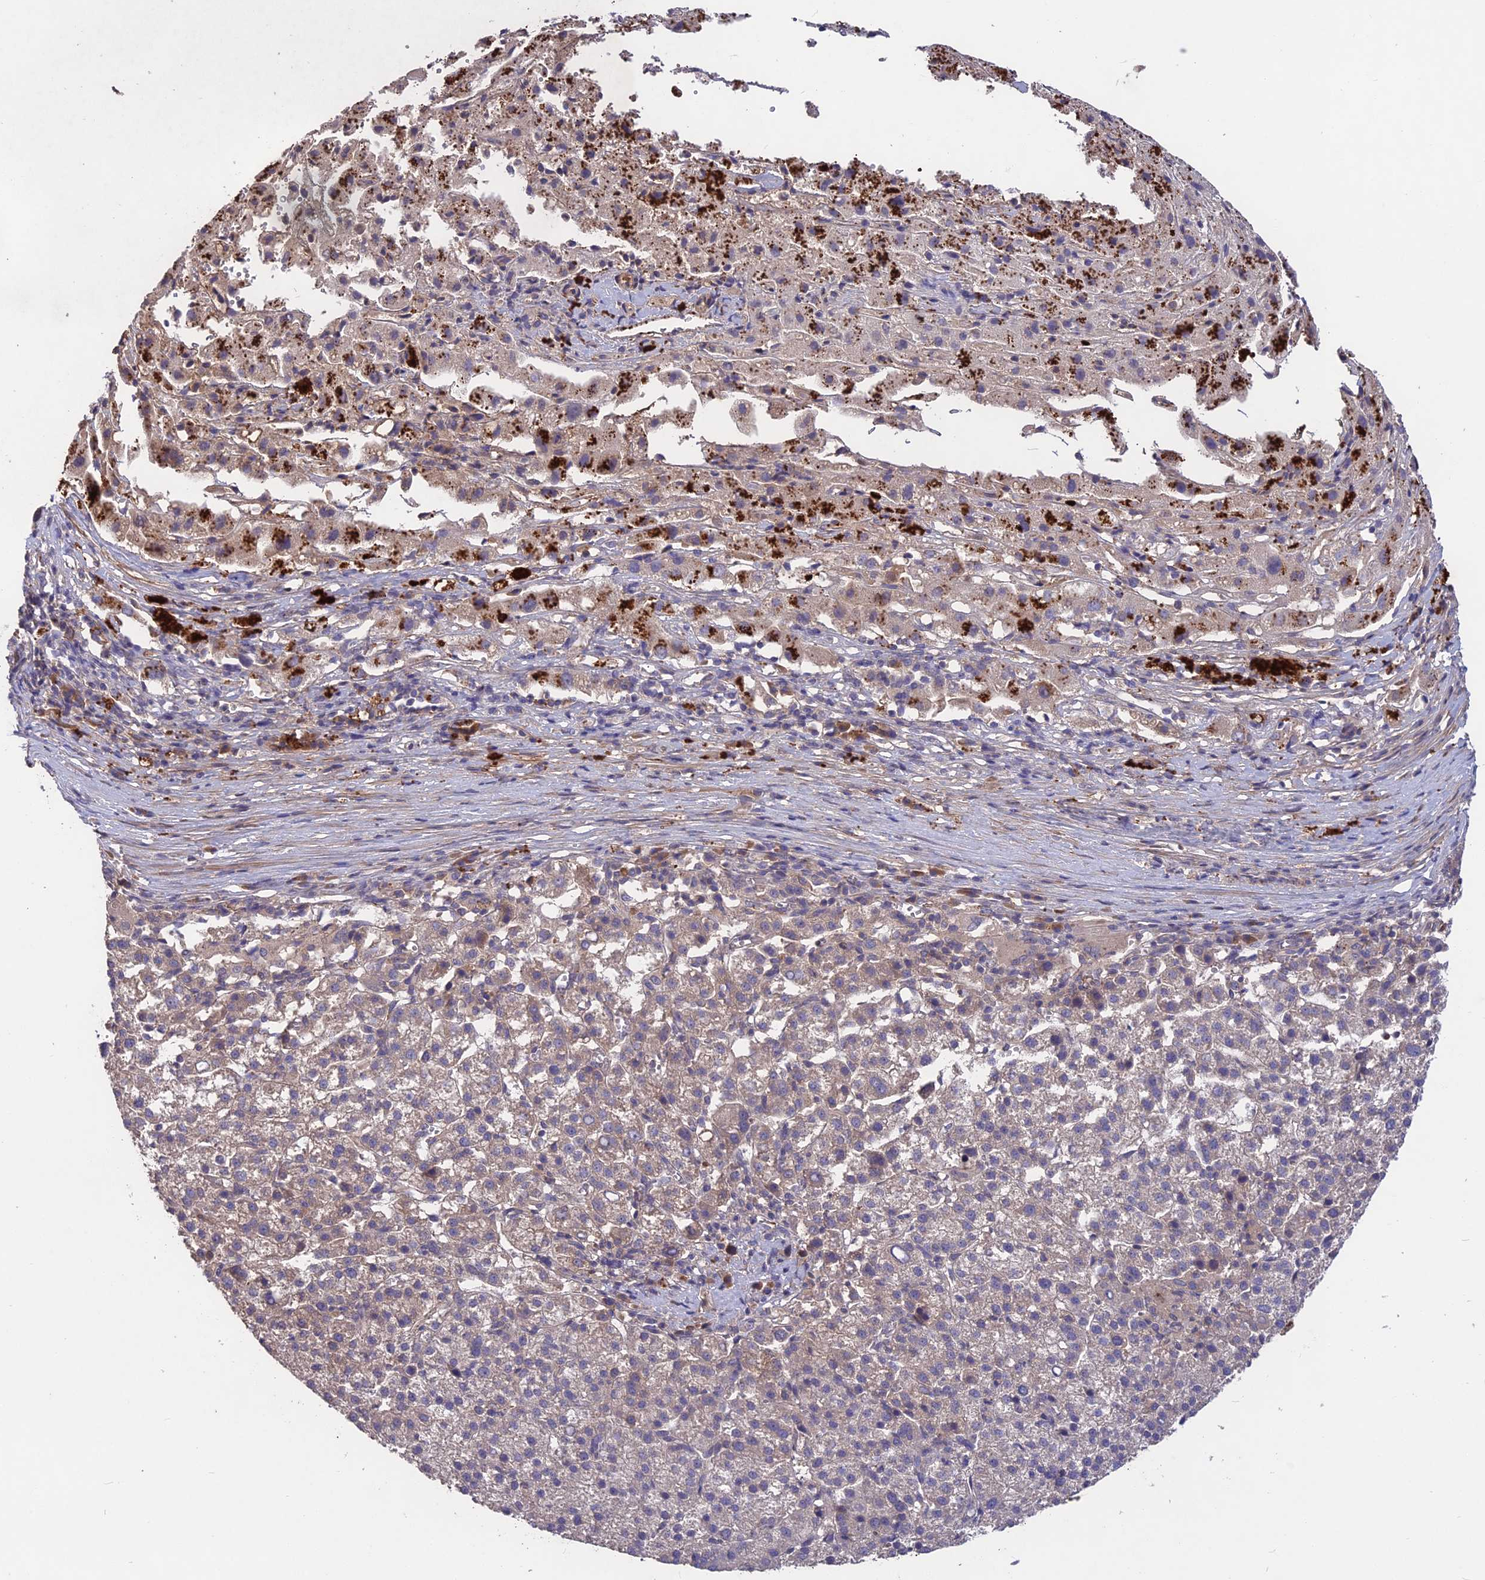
{"staining": {"intensity": "weak", "quantity": "<25%", "location": "cytoplasmic/membranous"}, "tissue": "liver cancer", "cell_type": "Tumor cells", "image_type": "cancer", "snomed": [{"axis": "morphology", "description": "Carcinoma, Hepatocellular, NOS"}, {"axis": "topography", "description": "Liver"}], "caption": "High power microscopy photomicrograph of an IHC image of hepatocellular carcinoma (liver), revealing no significant staining in tumor cells.", "gene": "ADO", "patient": {"sex": "female", "age": 58}}